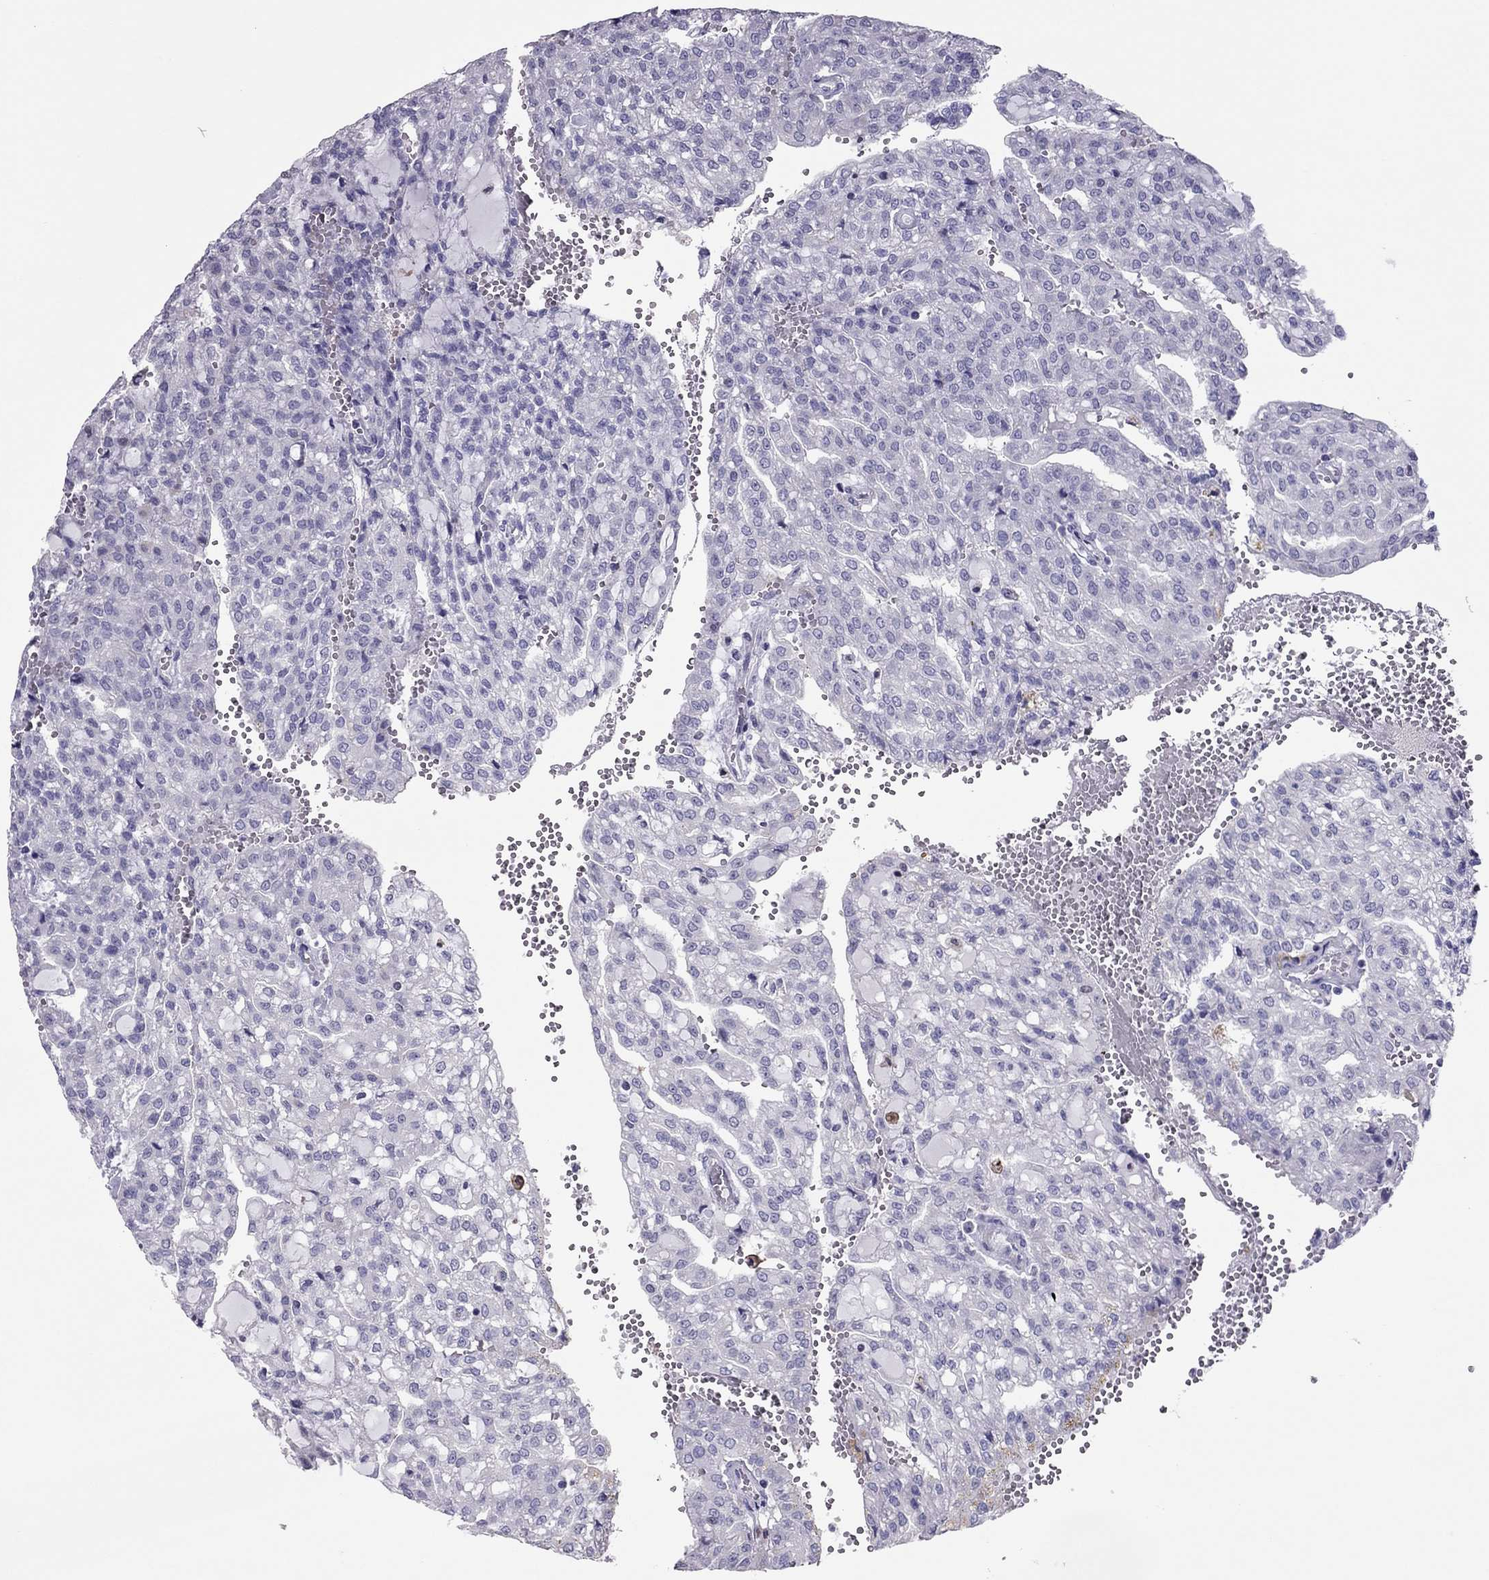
{"staining": {"intensity": "negative", "quantity": "none", "location": "none"}, "tissue": "renal cancer", "cell_type": "Tumor cells", "image_type": "cancer", "snomed": [{"axis": "morphology", "description": "Adenocarcinoma, NOS"}, {"axis": "topography", "description": "Kidney"}], "caption": "Renal adenocarcinoma was stained to show a protein in brown. There is no significant positivity in tumor cells. (IHC, brightfield microscopy, high magnification).", "gene": "SPINT3", "patient": {"sex": "male", "age": 63}}